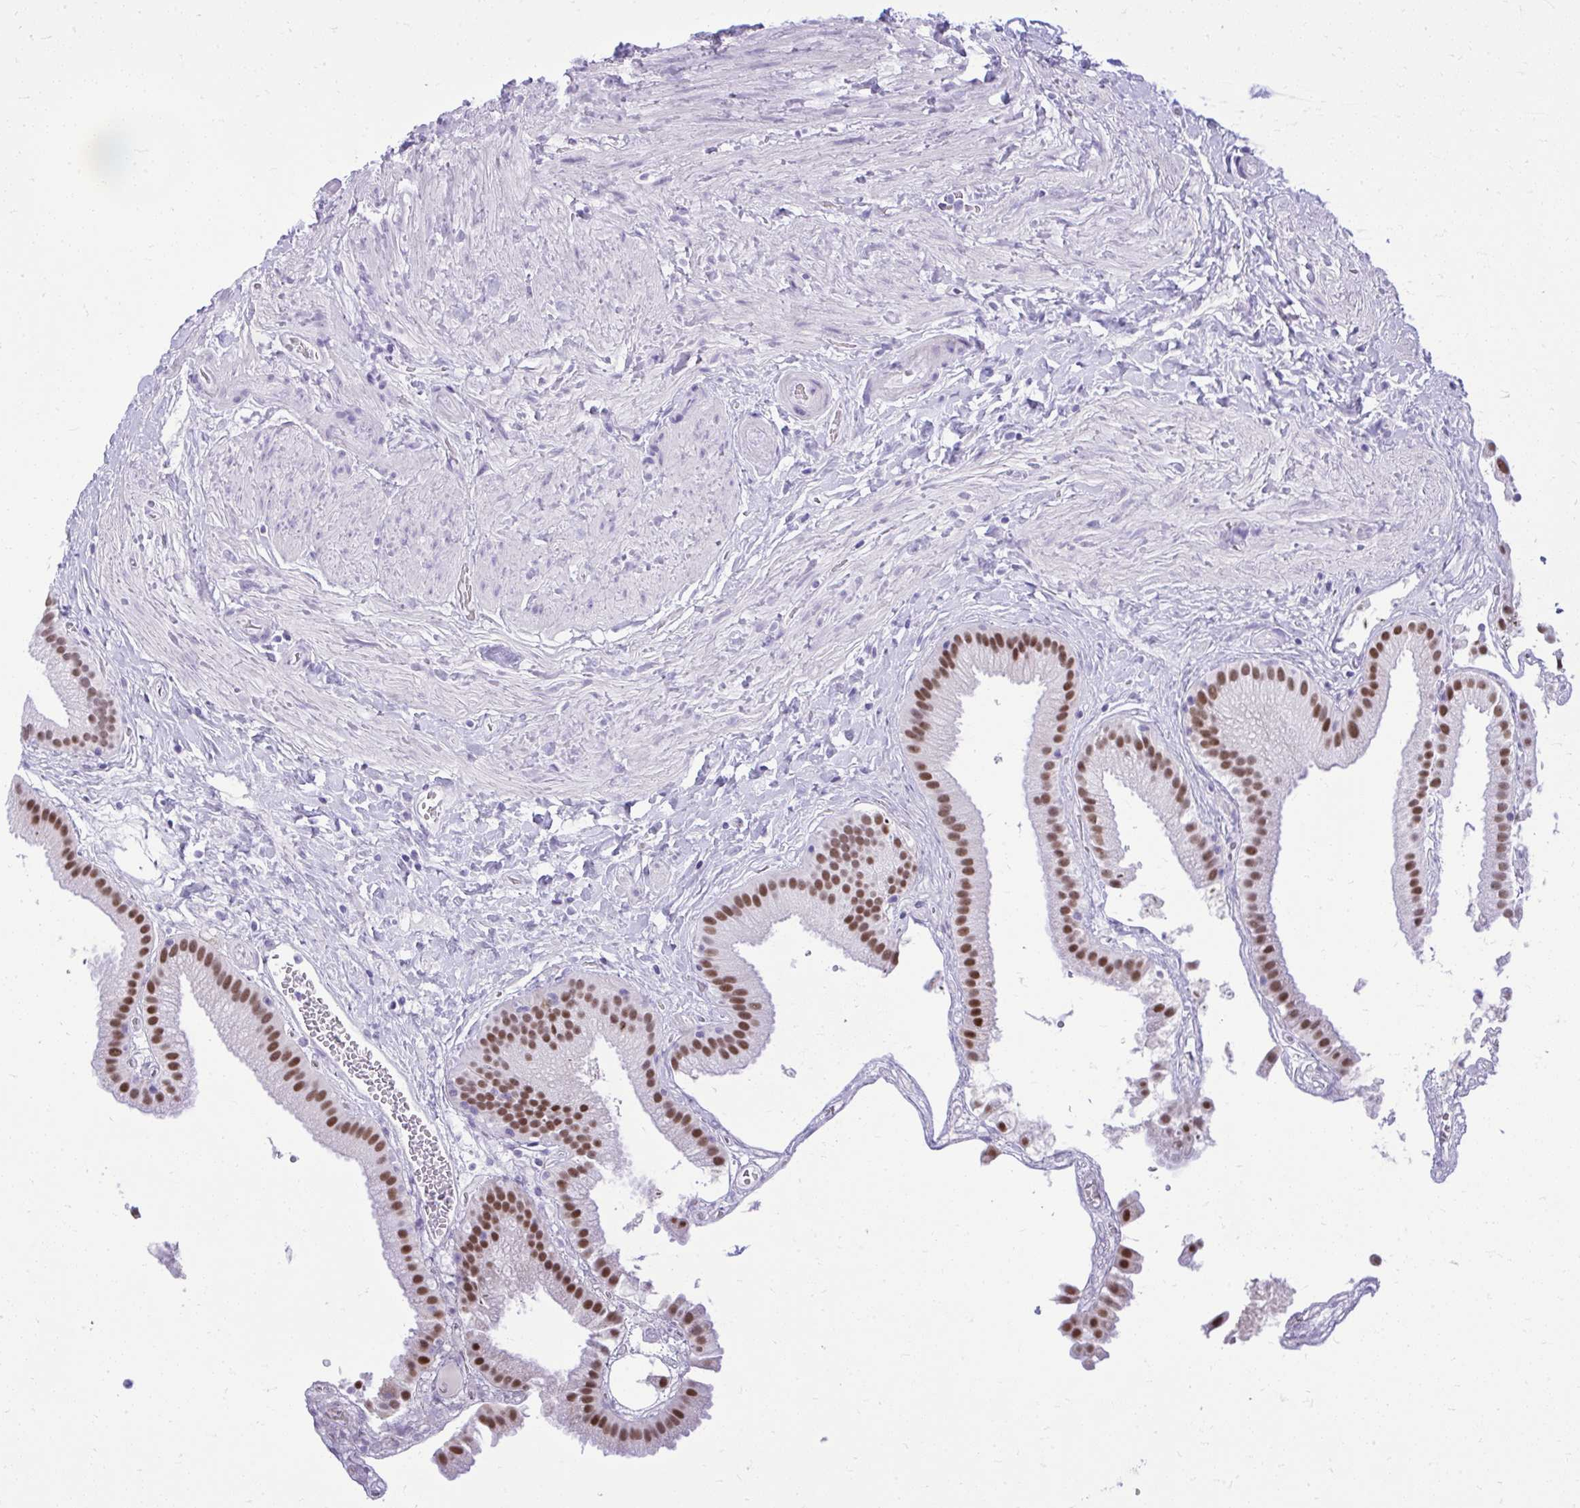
{"staining": {"intensity": "moderate", "quantity": ">75%", "location": "nuclear"}, "tissue": "gallbladder", "cell_type": "Glandular cells", "image_type": "normal", "snomed": [{"axis": "morphology", "description": "Normal tissue, NOS"}, {"axis": "topography", "description": "Gallbladder"}], "caption": "A high-resolution photomicrograph shows IHC staining of benign gallbladder, which shows moderate nuclear staining in approximately >75% of glandular cells.", "gene": "RALYL", "patient": {"sex": "female", "age": 63}}